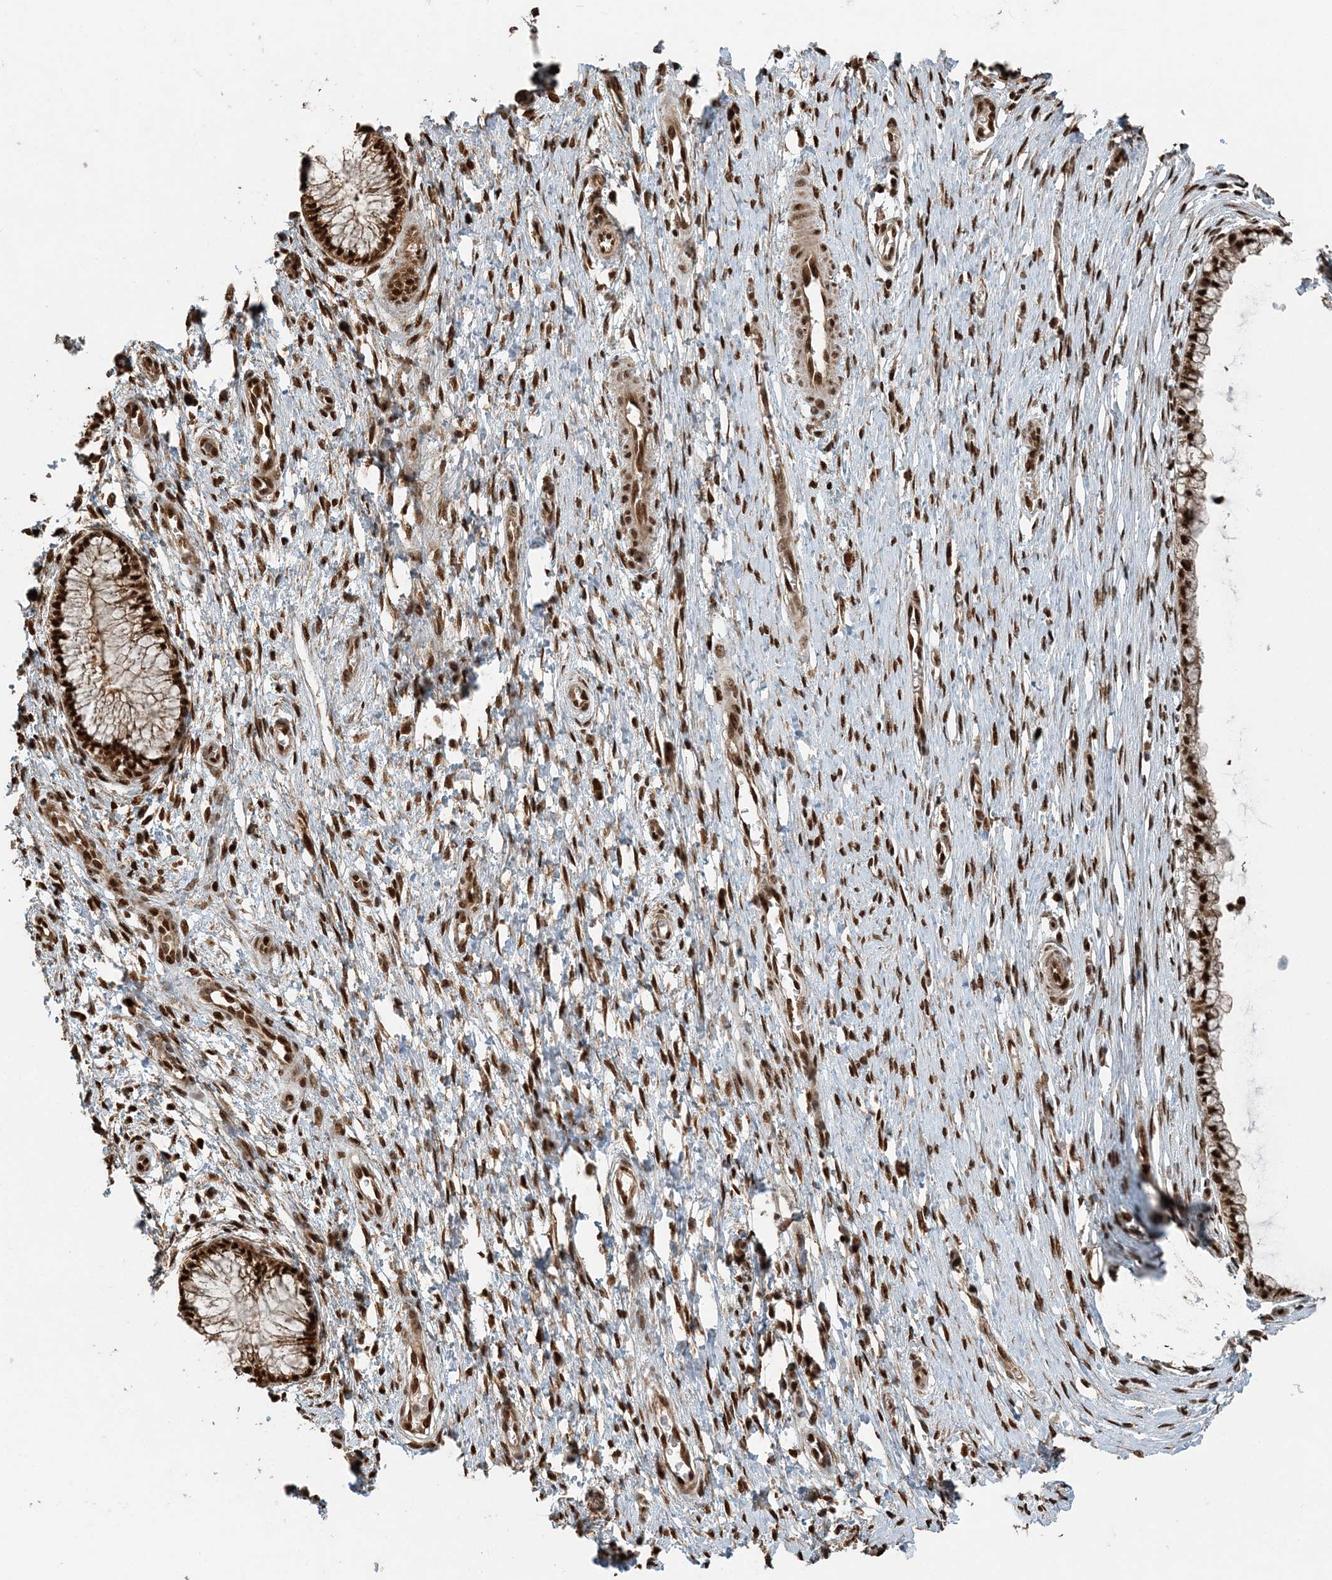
{"staining": {"intensity": "strong", "quantity": ">75%", "location": "nuclear"}, "tissue": "cervix", "cell_type": "Glandular cells", "image_type": "normal", "snomed": [{"axis": "morphology", "description": "Normal tissue, NOS"}, {"axis": "topography", "description": "Cervix"}], "caption": "A high amount of strong nuclear staining is present in about >75% of glandular cells in unremarkable cervix.", "gene": "ARHGAP35", "patient": {"sex": "female", "age": 55}}